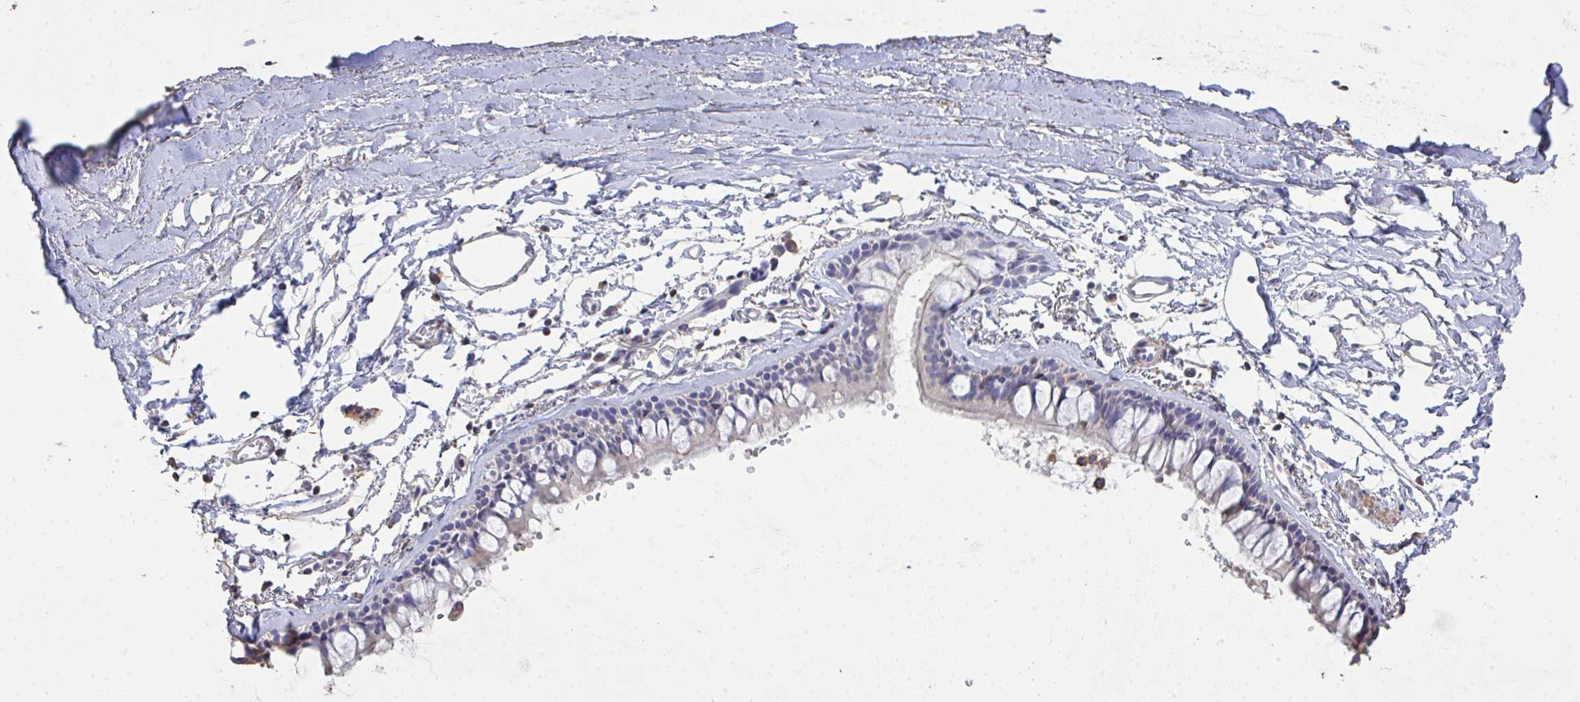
{"staining": {"intensity": "negative", "quantity": "none", "location": "none"}, "tissue": "bronchus", "cell_type": "Respiratory epithelial cells", "image_type": "normal", "snomed": [{"axis": "morphology", "description": "Normal tissue, NOS"}, {"axis": "topography", "description": "Cartilage tissue"}, {"axis": "topography", "description": "Bronchus"}, {"axis": "topography", "description": "Peripheral nerve tissue"}], "caption": "The histopathology image reveals no staining of respiratory epithelial cells in unremarkable bronchus.", "gene": "IL23R", "patient": {"sex": "female", "age": 59}}